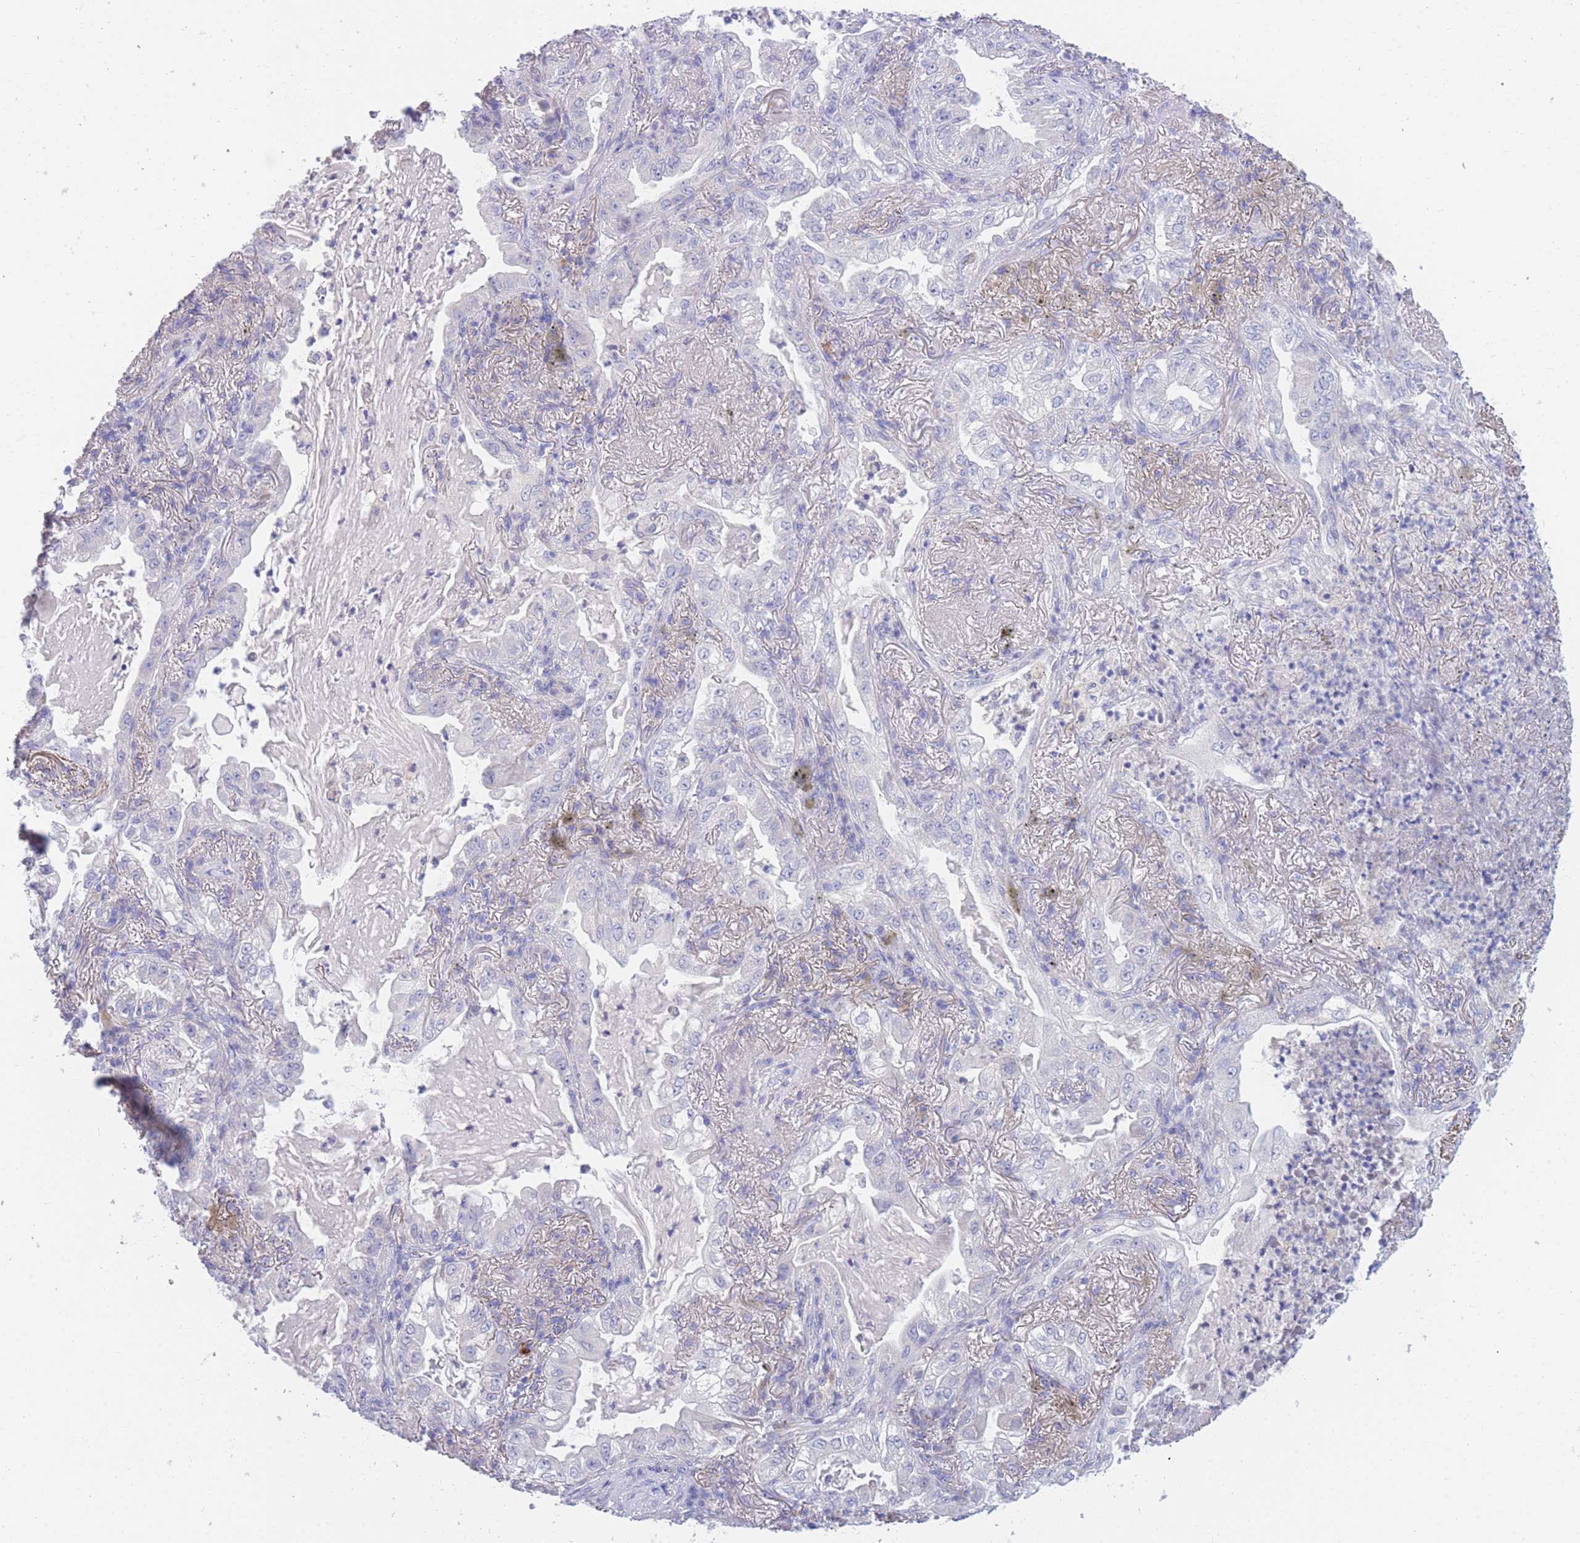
{"staining": {"intensity": "negative", "quantity": "none", "location": "none"}, "tissue": "lung cancer", "cell_type": "Tumor cells", "image_type": "cancer", "snomed": [{"axis": "morphology", "description": "Adenocarcinoma, NOS"}, {"axis": "topography", "description": "Lung"}], "caption": "IHC histopathology image of neoplastic tissue: human lung cancer stained with DAB (3,3'-diaminobenzidine) displays no significant protein staining in tumor cells.", "gene": "PCDHB3", "patient": {"sex": "female", "age": 73}}